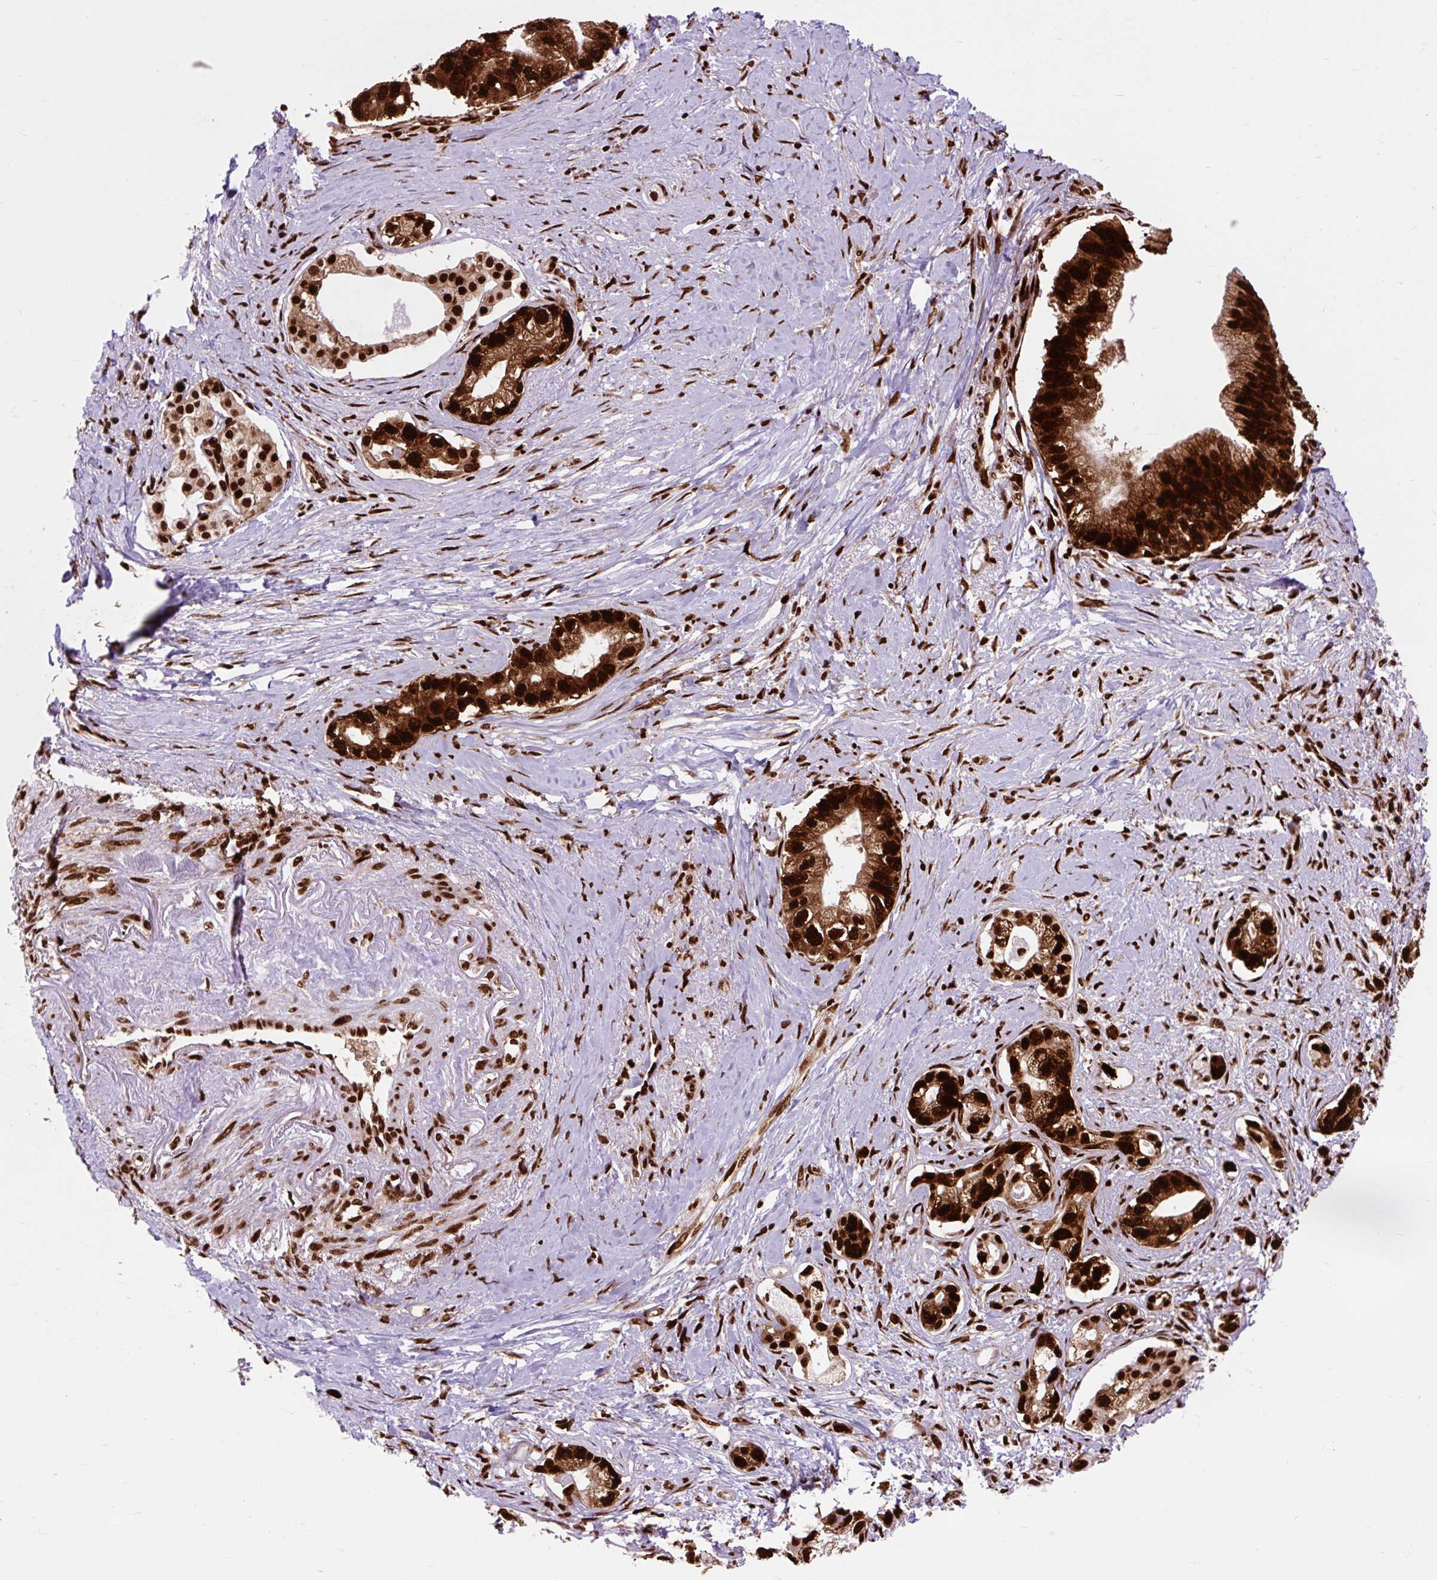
{"staining": {"intensity": "strong", "quantity": ">75%", "location": "cytoplasmic/membranous,nuclear"}, "tissue": "pancreatic cancer", "cell_type": "Tumor cells", "image_type": "cancer", "snomed": [{"axis": "morphology", "description": "Adenocarcinoma, NOS"}, {"axis": "topography", "description": "Pancreas"}], "caption": "Pancreatic cancer (adenocarcinoma) stained with DAB IHC demonstrates high levels of strong cytoplasmic/membranous and nuclear staining in approximately >75% of tumor cells.", "gene": "FUS", "patient": {"sex": "male", "age": 70}}